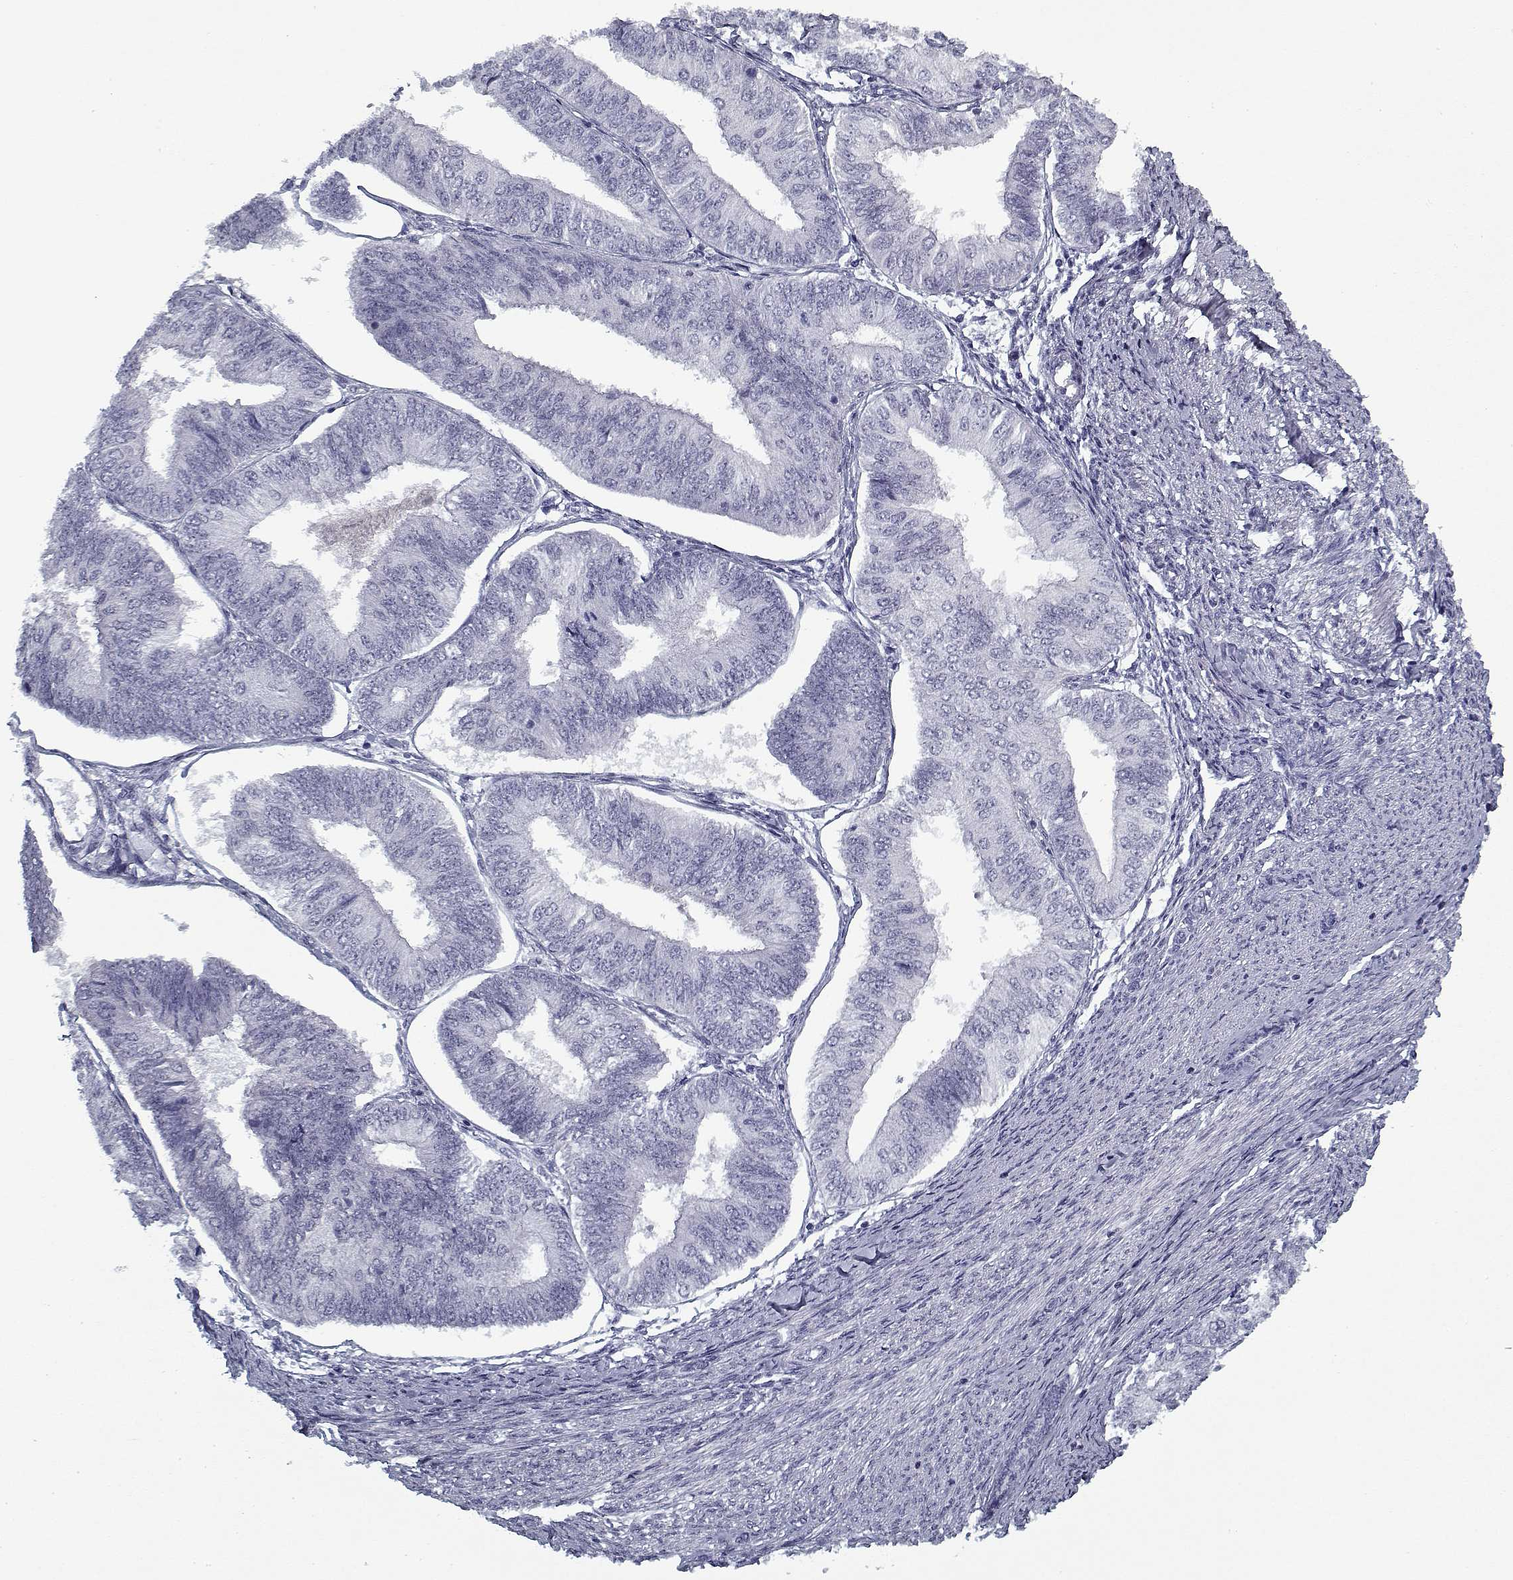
{"staining": {"intensity": "negative", "quantity": "none", "location": "none"}, "tissue": "endometrial cancer", "cell_type": "Tumor cells", "image_type": "cancer", "snomed": [{"axis": "morphology", "description": "Adenocarcinoma, NOS"}, {"axis": "topography", "description": "Endometrium"}], "caption": "IHC micrograph of human endometrial cancer stained for a protein (brown), which shows no expression in tumor cells. Brightfield microscopy of immunohistochemistry stained with DAB (3,3'-diaminobenzidine) (brown) and hematoxylin (blue), captured at high magnification.", "gene": "RNF32", "patient": {"sex": "female", "age": 58}}